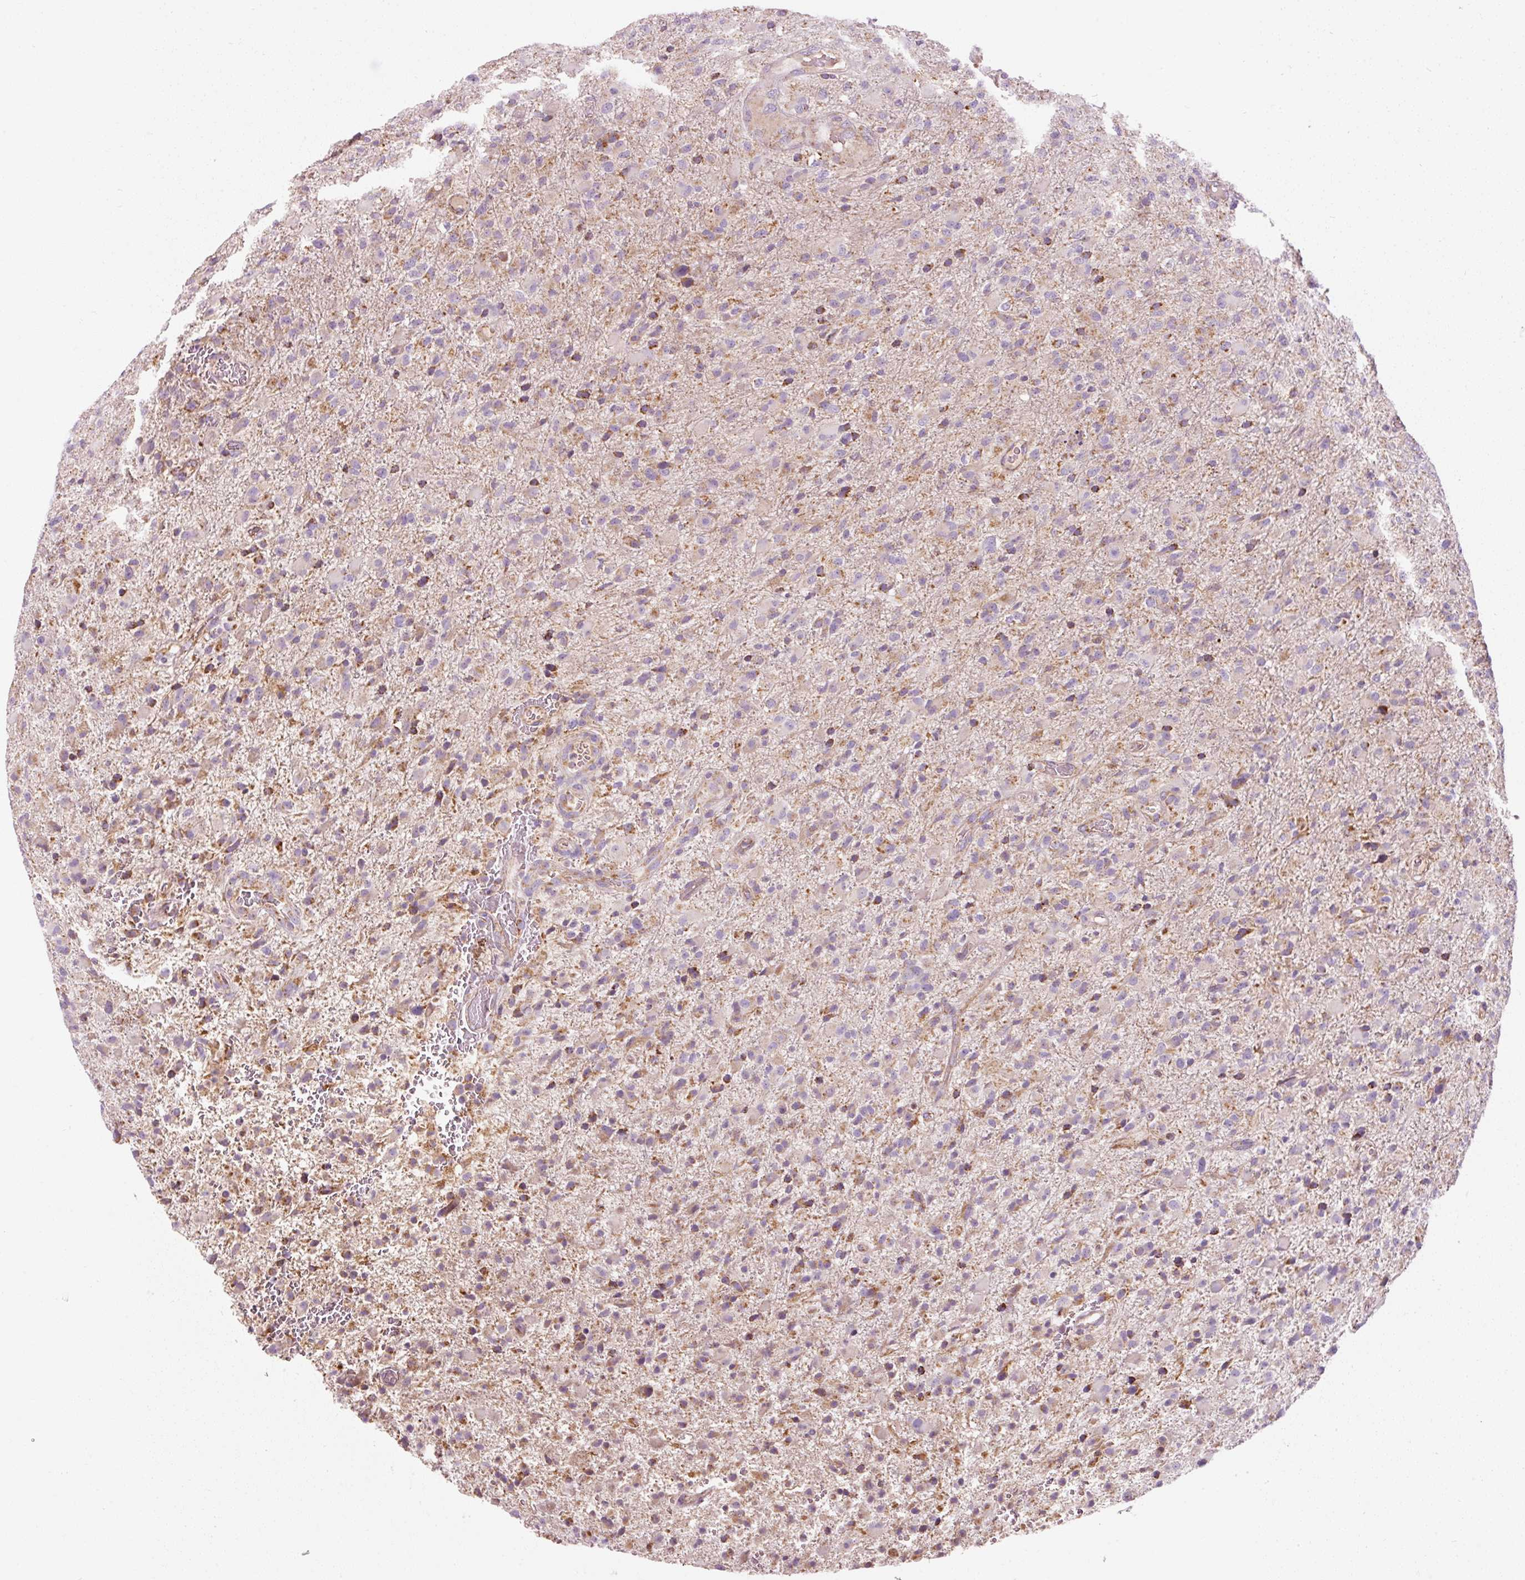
{"staining": {"intensity": "weak", "quantity": "25%-75%", "location": "cytoplasmic/membranous"}, "tissue": "glioma", "cell_type": "Tumor cells", "image_type": "cancer", "snomed": [{"axis": "morphology", "description": "Glioma, malignant, Low grade"}, {"axis": "topography", "description": "Brain"}], "caption": "Malignant low-grade glioma was stained to show a protein in brown. There is low levels of weak cytoplasmic/membranous expression in about 25%-75% of tumor cells.", "gene": "NDUFB4", "patient": {"sex": "male", "age": 65}}